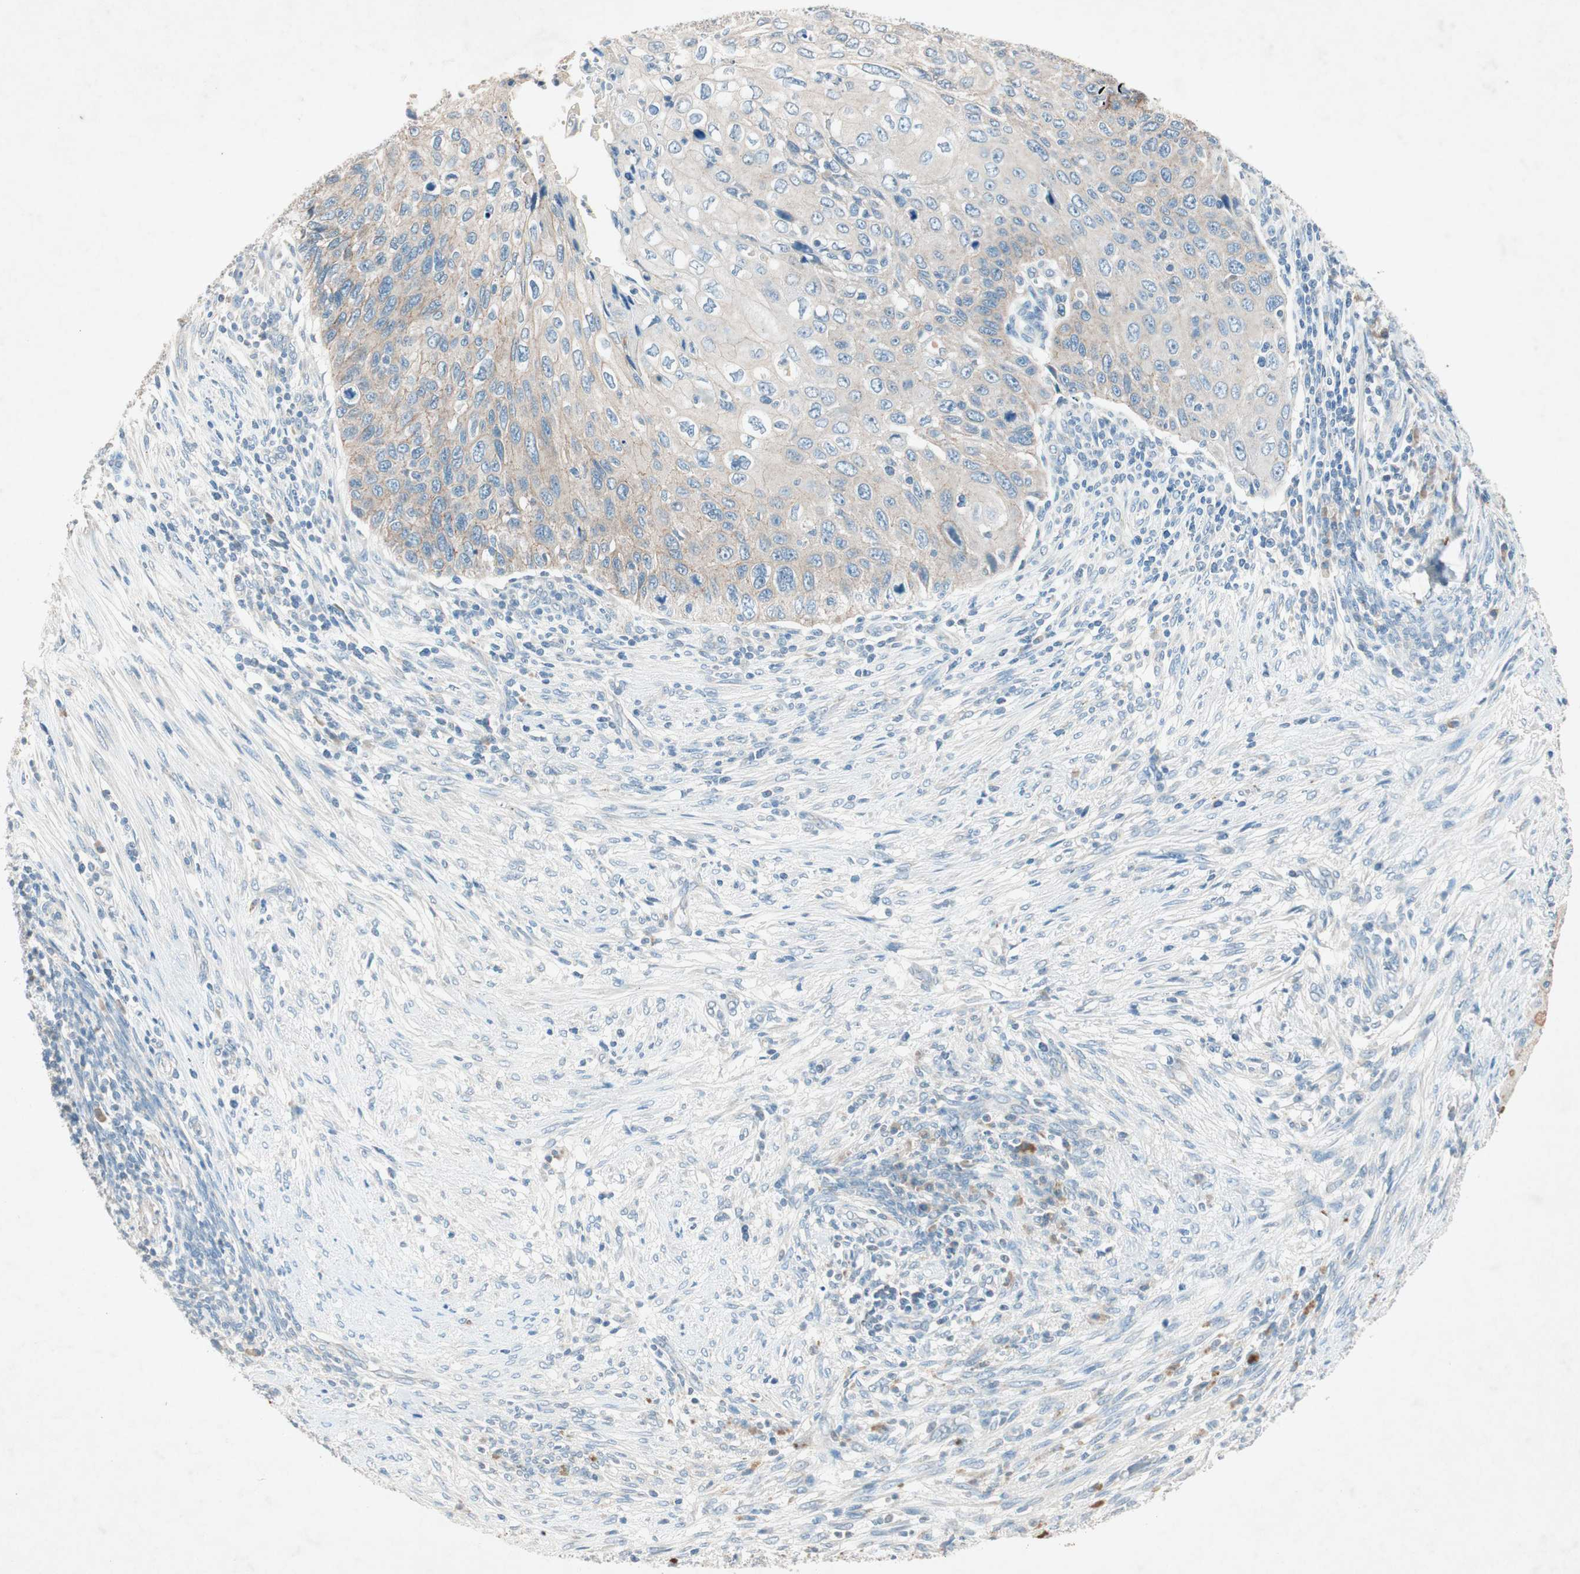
{"staining": {"intensity": "weak", "quantity": ">75%", "location": "cytoplasmic/membranous"}, "tissue": "cervical cancer", "cell_type": "Tumor cells", "image_type": "cancer", "snomed": [{"axis": "morphology", "description": "Squamous cell carcinoma, NOS"}, {"axis": "topography", "description": "Cervix"}], "caption": "Protein expression analysis of human cervical cancer reveals weak cytoplasmic/membranous expression in approximately >75% of tumor cells. Immunohistochemistry stains the protein in brown and the nuclei are stained blue.", "gene": "NKAIN1", "patient": {"sex": "female", "age": 70}}